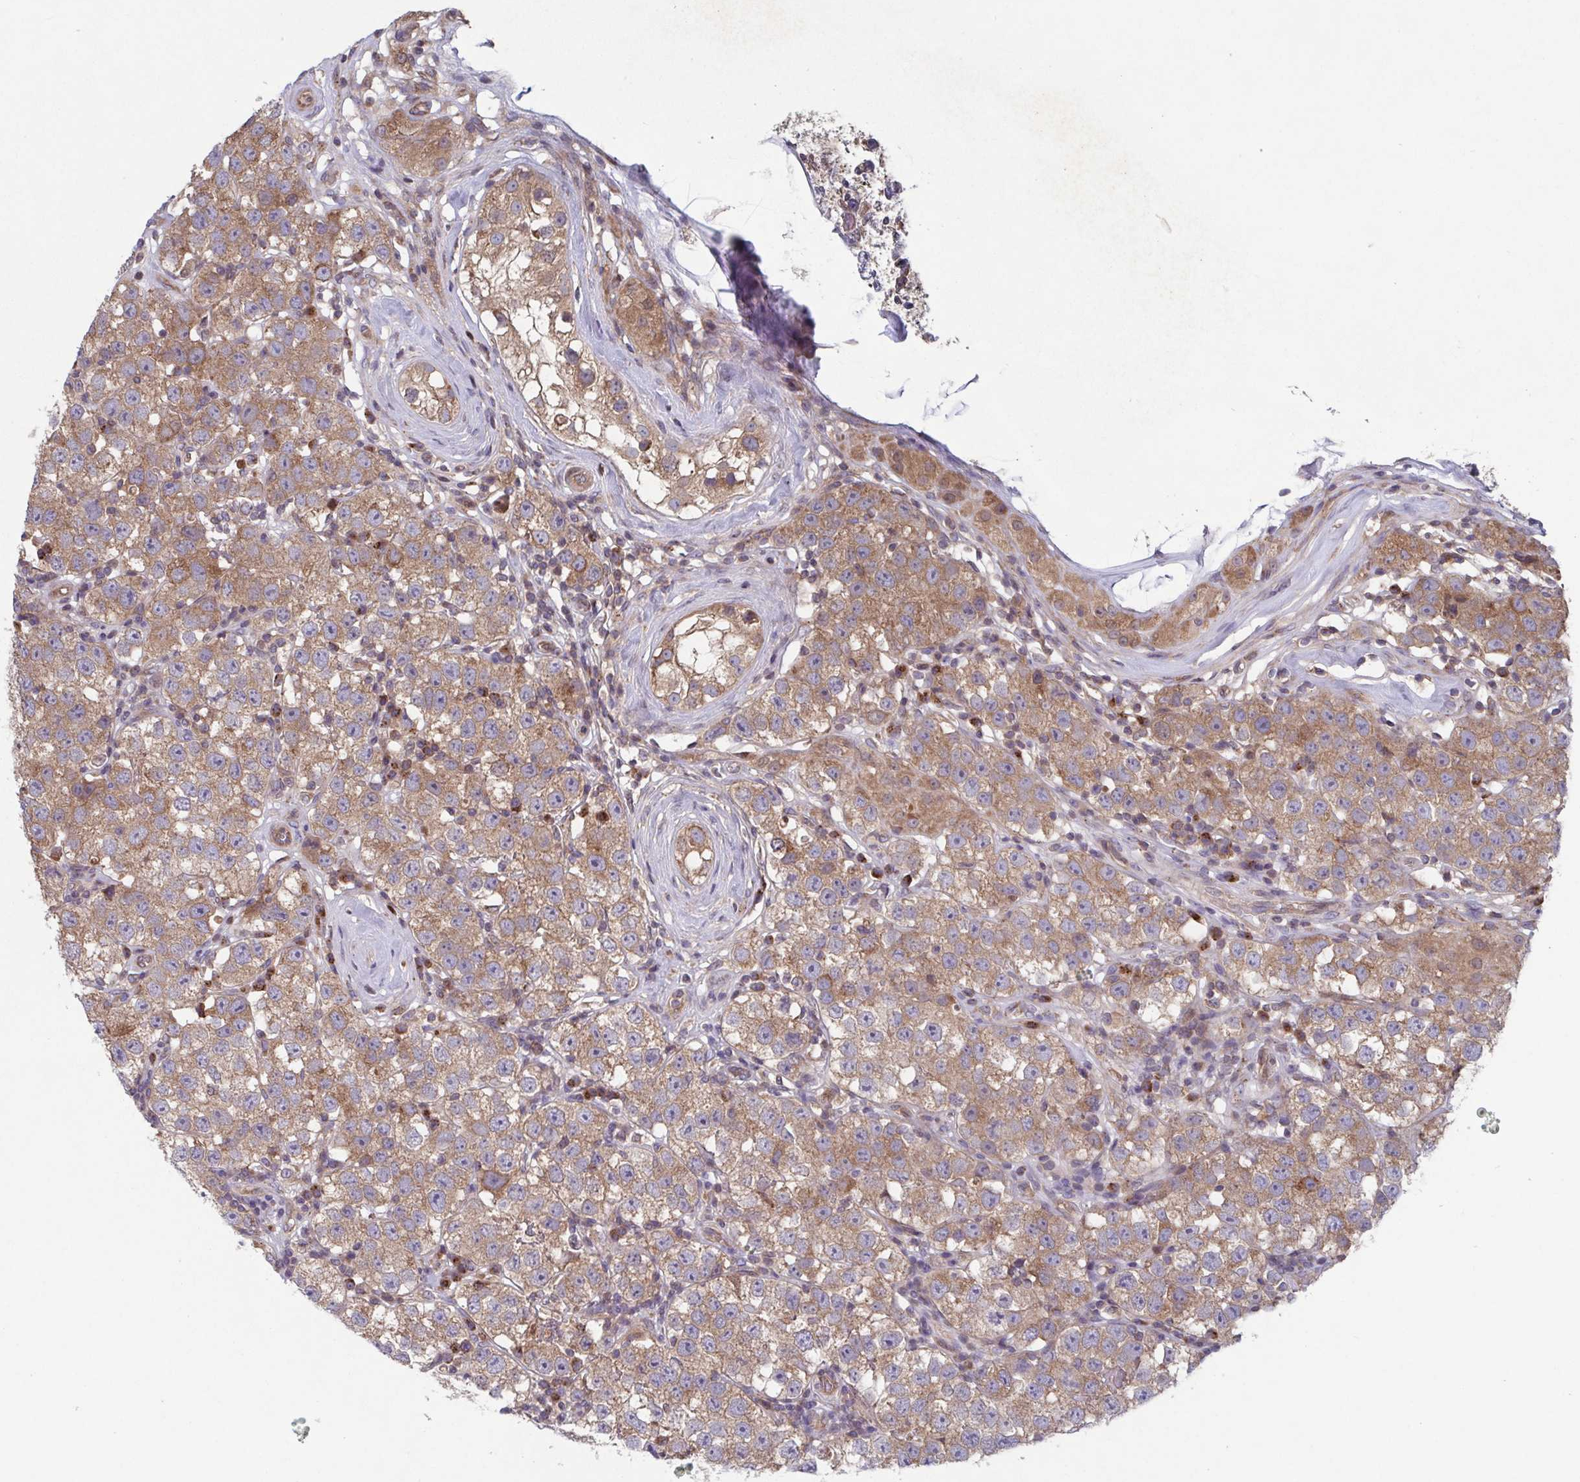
{"staining": {"intensity": "moderate", "quantity": ">75%", "location": "cytoplasmic/membranous"}, "tissue": "testis cancer", "cell_type": "Tumor cells", "image_type": "cancer", "snomed": [{"axis": "morphology", "description": "Seminoma, NOS"}, {"axis": "topography", "description": "Testis"}], "caption": "An immunohistochemistry (IHC) micrograph of neoplastic tissue is shown. Protein staining in brown highlights moderate cytoplasmic/membranous positivity in testis cancer (seminoma) within tumor cells.", "gene": "COPB1", "patient": {"sex": "male", "age": 34}}